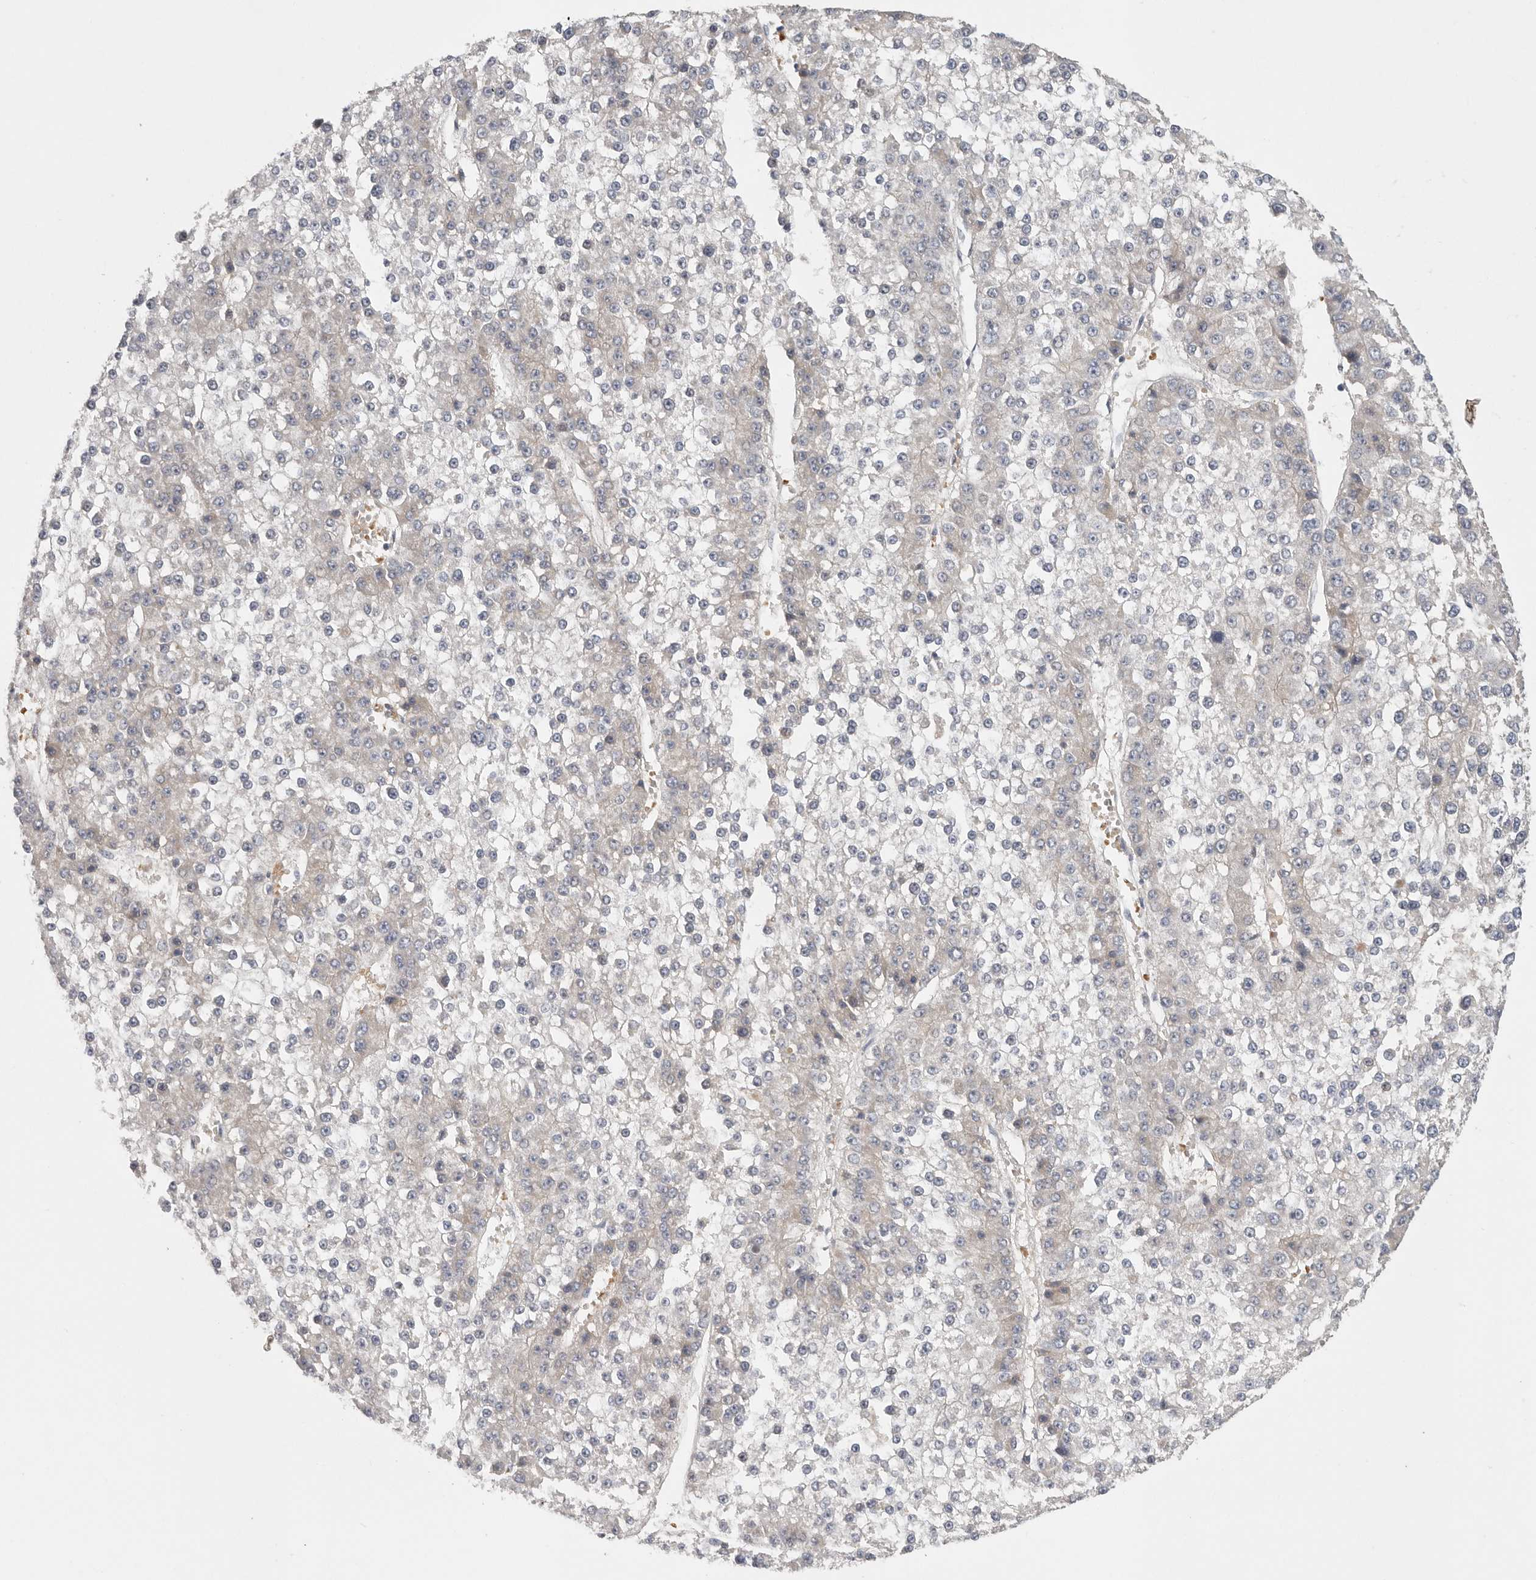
{"staining": {"intensity": "negative", "quantity": "none", "location": "none"}, "tissue": "liver cancer", "cell_type": "Tumor cells", "image_type": "cancer", "snomed": [{"axis": "morphology", "description": "Carcinoma, Hepatocellular, NOS"}, {"axis": "topography", "description": "Liver"}], "caption": "High power microscopy photomicrograph of an immunohistochemistry (IHC) image of liver cancer, revealing no significant staining in tumor cells.", "gene": "CFAP298", "patient": {"sex": "female", "age": 73}}